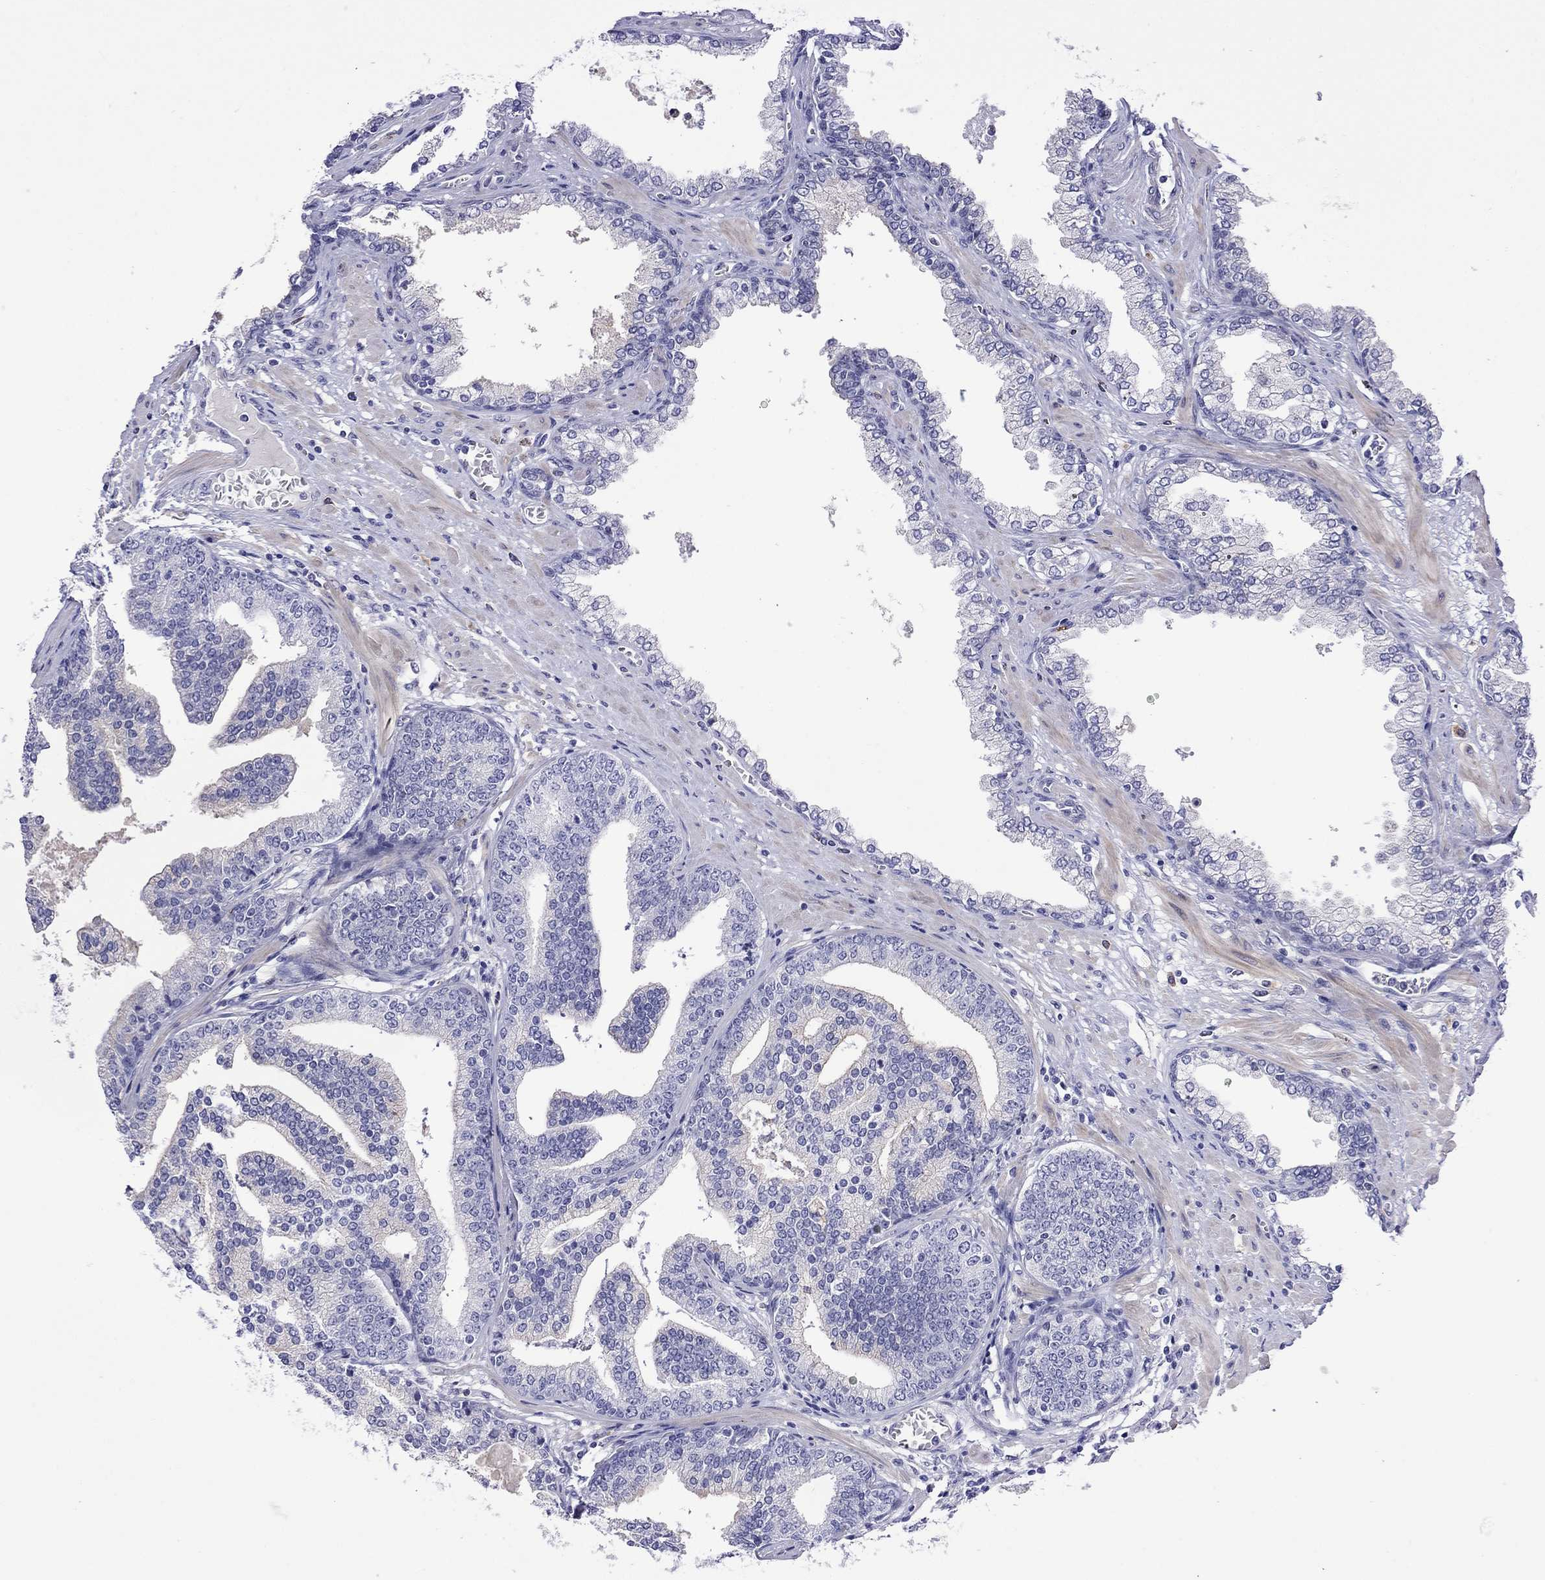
{"staining": {"intensity": "negative", "quantity": "none", "location": "none"}, "tissue": "prostate cancer", "cell_type": "Tumor cells", "image_type": "cancer", "snomed": [{"axis": "morphology", "description": "Adenocarcinoma, NOS"}, {"axis": "topography", "description": "Prostate"}], "caption": "Protein analysis of prostate adenocarcinoma exhibits no significant staining in tumor cells.", "gene": "STAR", "patient": {"sex": "male", "age": 64}}